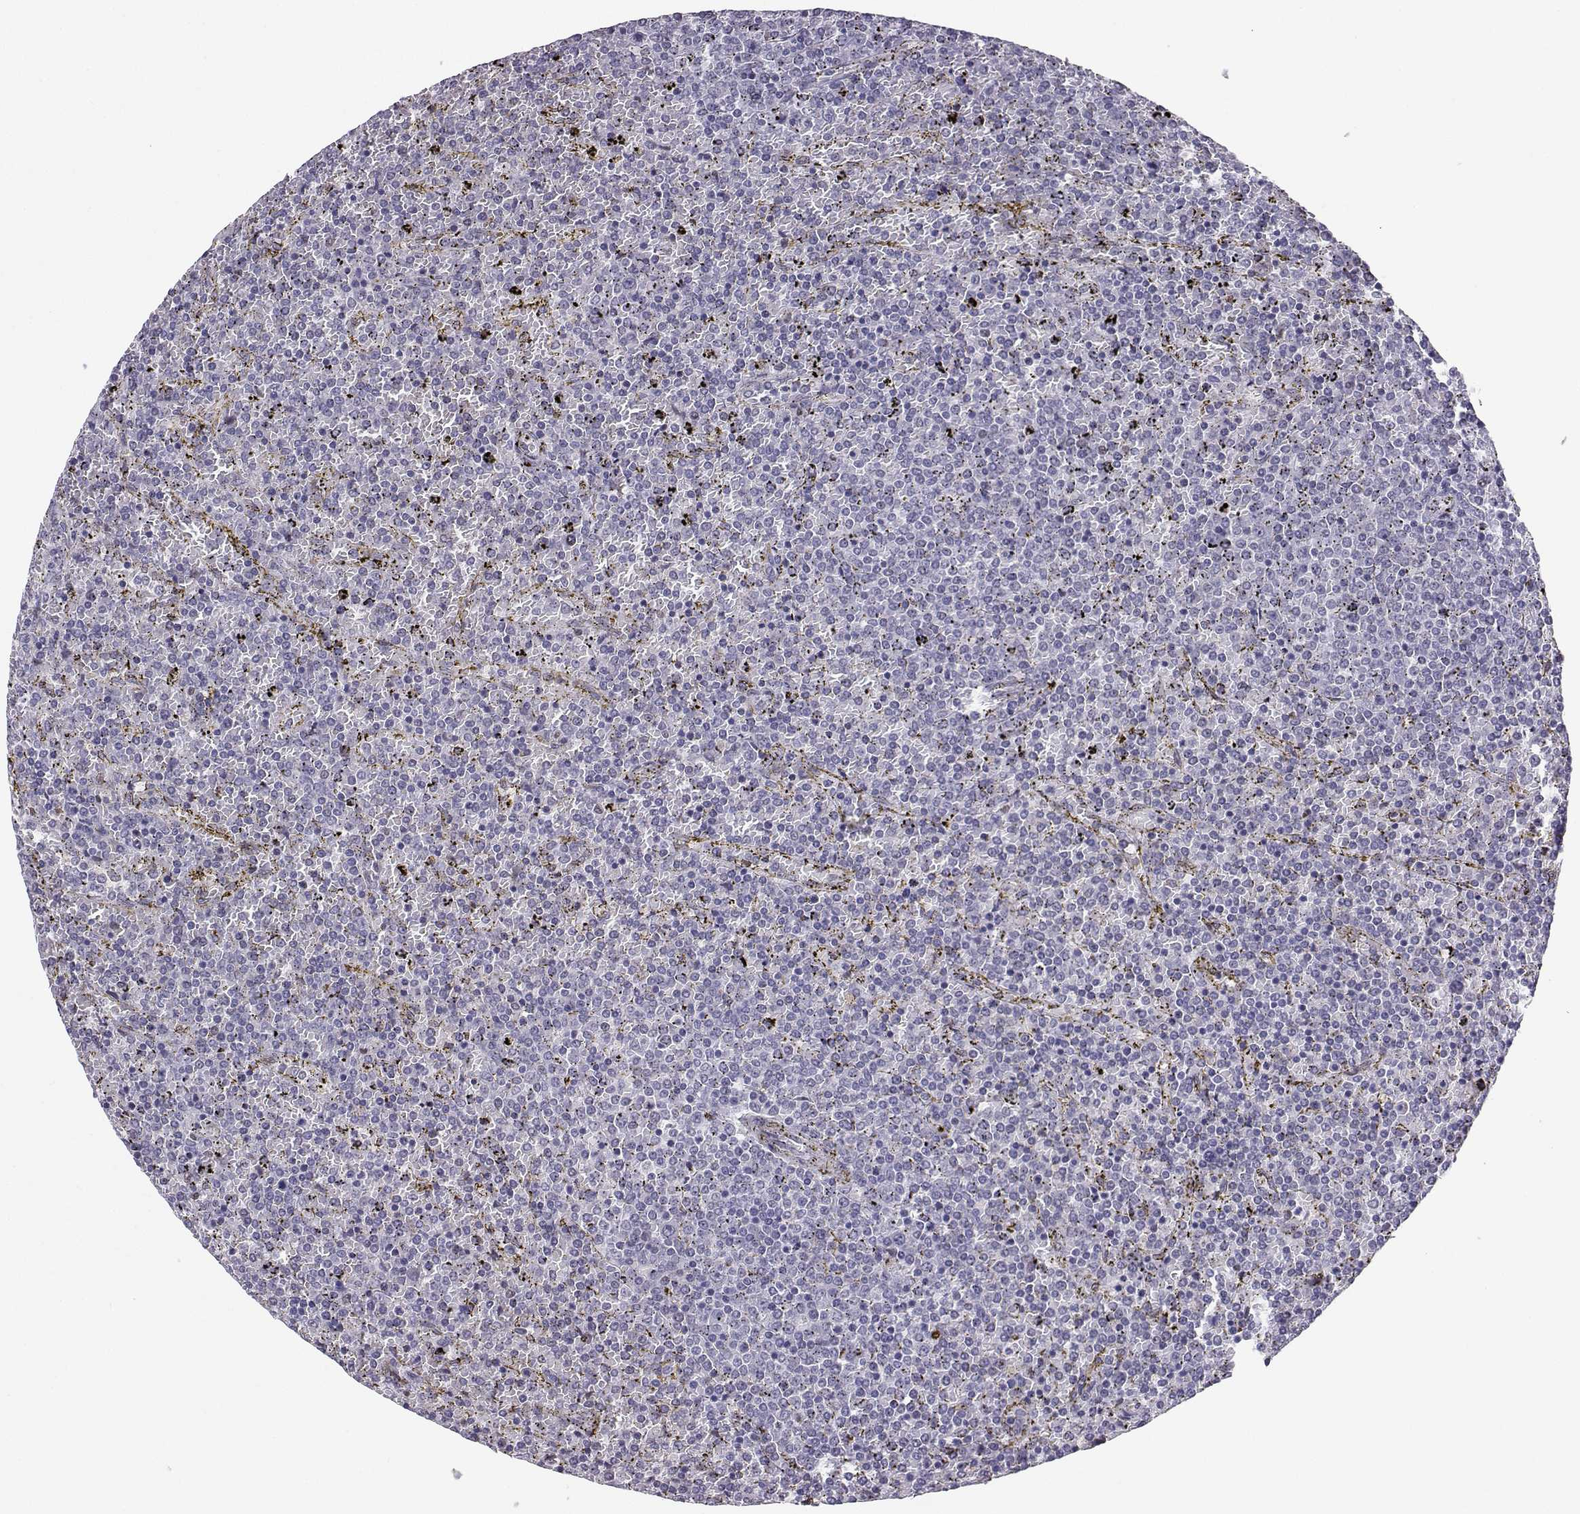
{"staining": {"intensity": "negative", "quantity": "none", "location": "none"}, "tissue": "lymphoma", "cell_type": "Tumor cells", "image_type": "cancer", "snomed": [{"axis": "morphology", "description": "Malignant lymphoma, non-Hodgkin's type, Low grade"}, {"axis": "topography", "description": "Spleen"}], "caption": "Immunohistochemistry (IHC) micrograph of human low-grade malignant lymphoma, non-Hodgkin's type stained for a protein (brown), which displays no staining in tumor cells.", "gene": "TEDC2", "patient": {"sex": "female", "age": 77}}